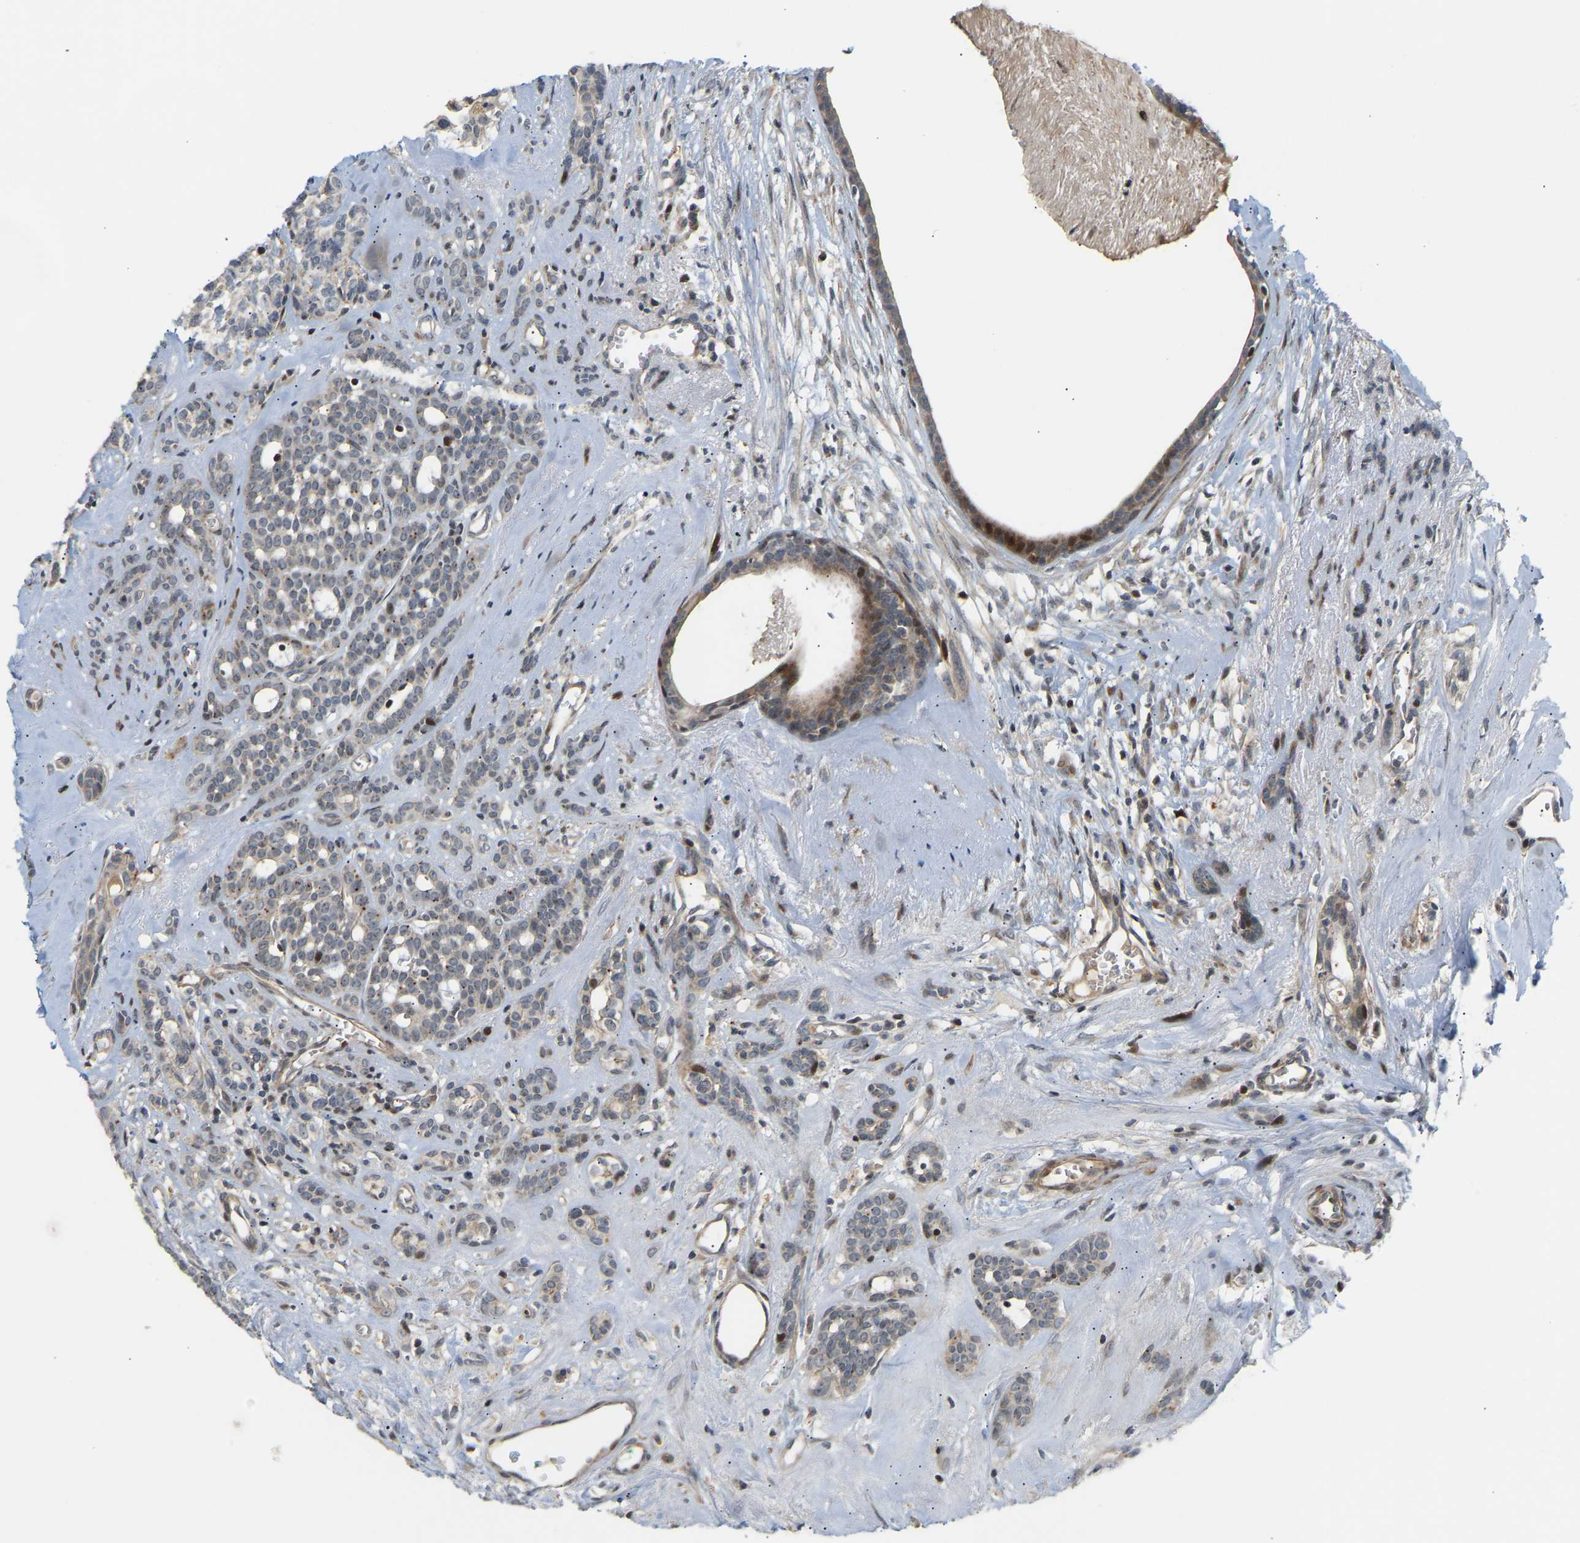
{"staining": {"intensity": "moderate", "quantity": "<25%", "location": "cytoplasmic/membranous,nuclear"}, "tissue": "head and neck cancer", "cell_type": "Tumor cells", "image_type": "cancer", "snomed": [{"axis": "morphology", "description": "Adenocarcinoma, NOS"}, {"axis": "topography", "description": "Salivary gland, NOS"}, {"axis": "topography", "description": "Head-Neck"}], "caption": "Immunohistochemistry (IHC) of adenocarcinoma (head and neck) shows low levels of moderate cytoplasmic/membranous and nuclear positivity in about <25% of tumor cells.", "gene": "POGLUT2", "patient": {"sex": "female", "age": 76}}